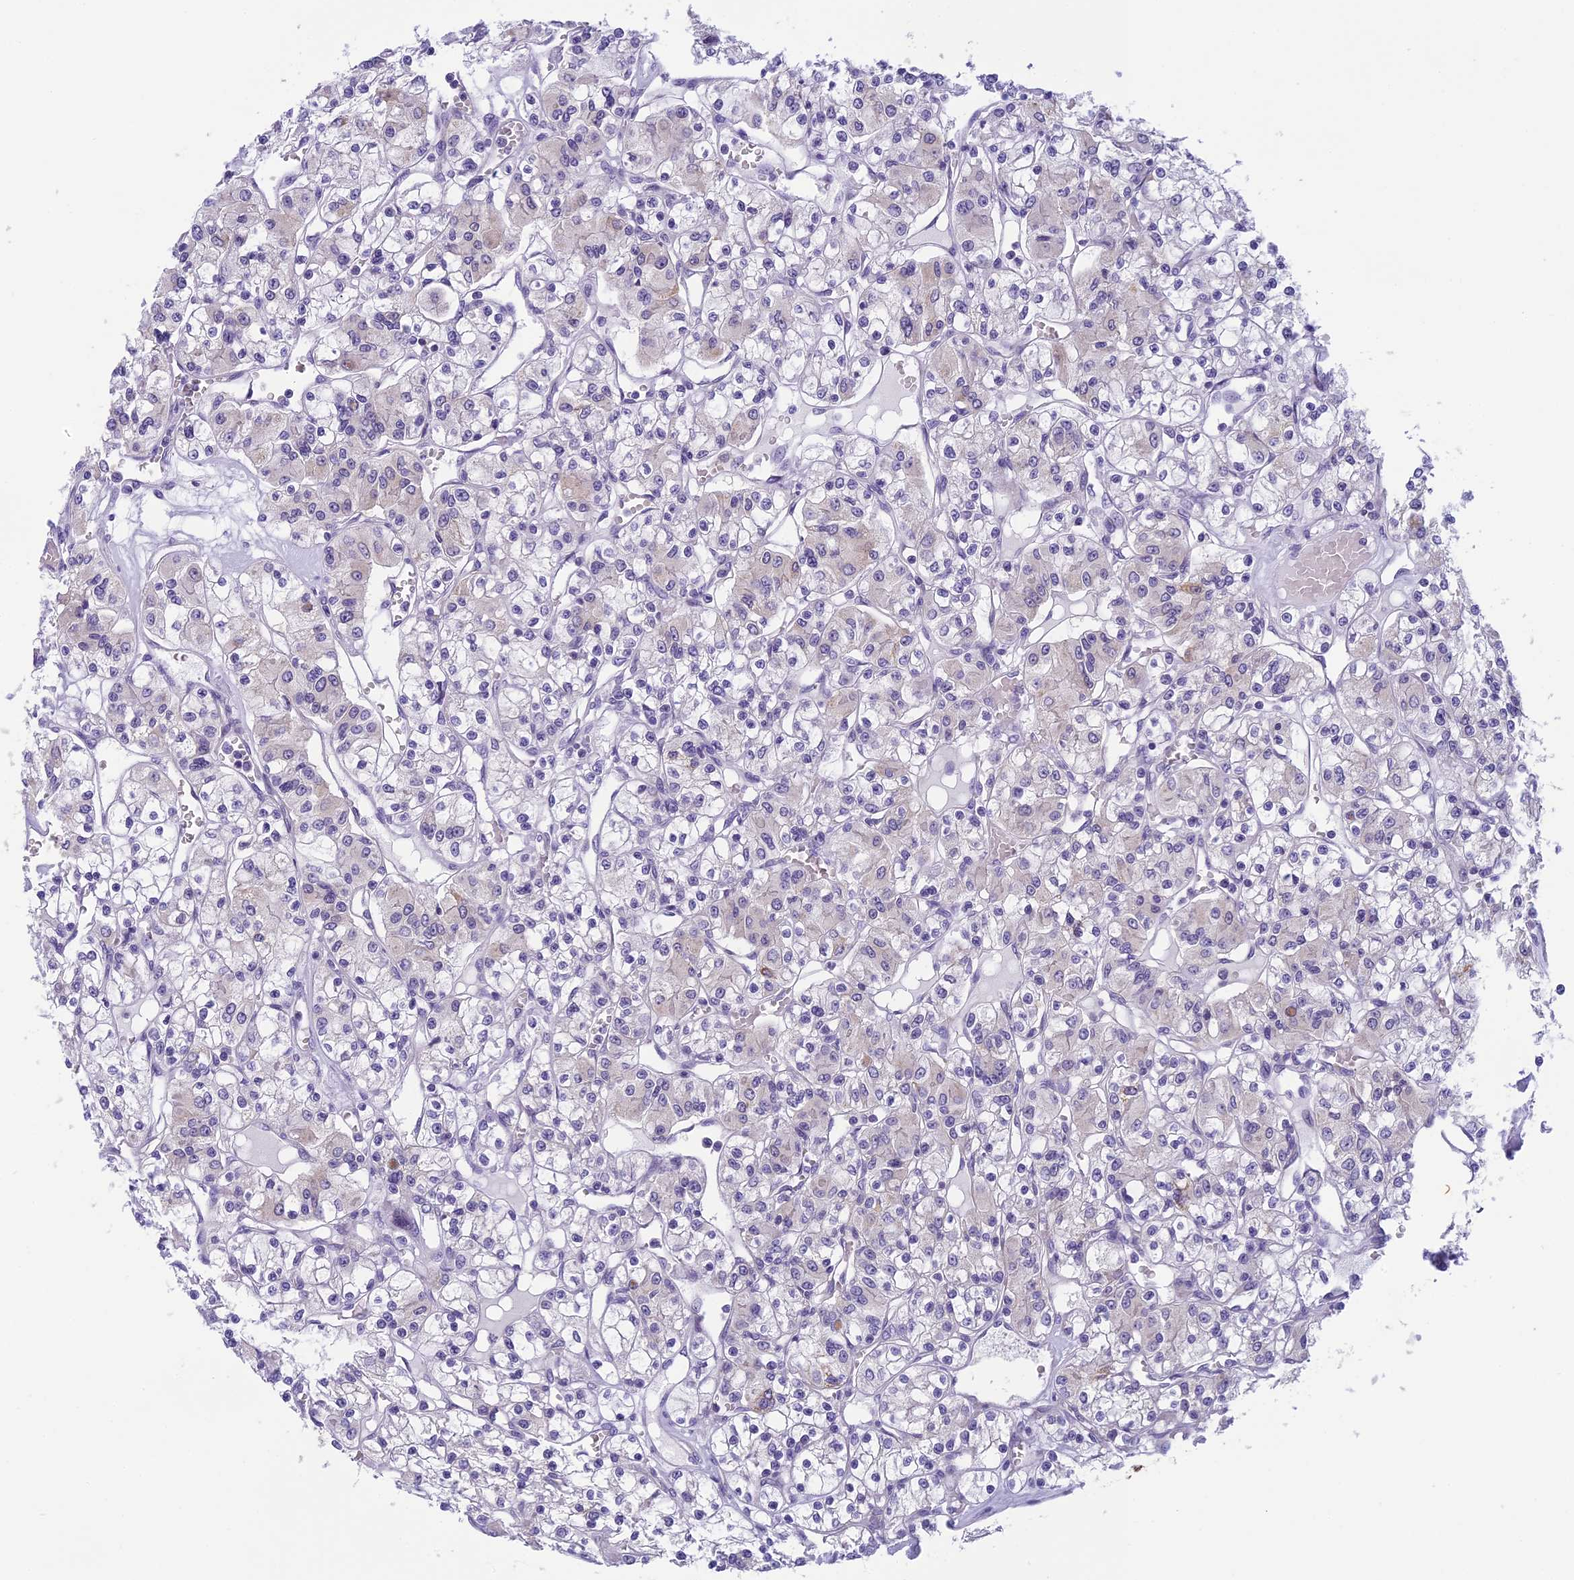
{"staining": {"intensity": "negative", "quantity": "none", "location": "none"}, "tissue": "renal cancer", "cell_type": "Tumor cells", "image_type": "cancer", "snomed": [{"axis": "morphology", "description": "Adenocarcinoma, NOS"}, {"axis": "topography", "description": "Kidney"}], "caption": "Renal cancer (adenocarcinoma) was stained to show a protein in brown. There is no significant positivity in tumor cells. The staining was performed using DAB to visualize the protein expression in brown, while the nuclei were stained in blue with hematoxylin (Magnification: 20x).", "gene": "ARHGEF37", "patient": {"sex": "female", "age": 59}}